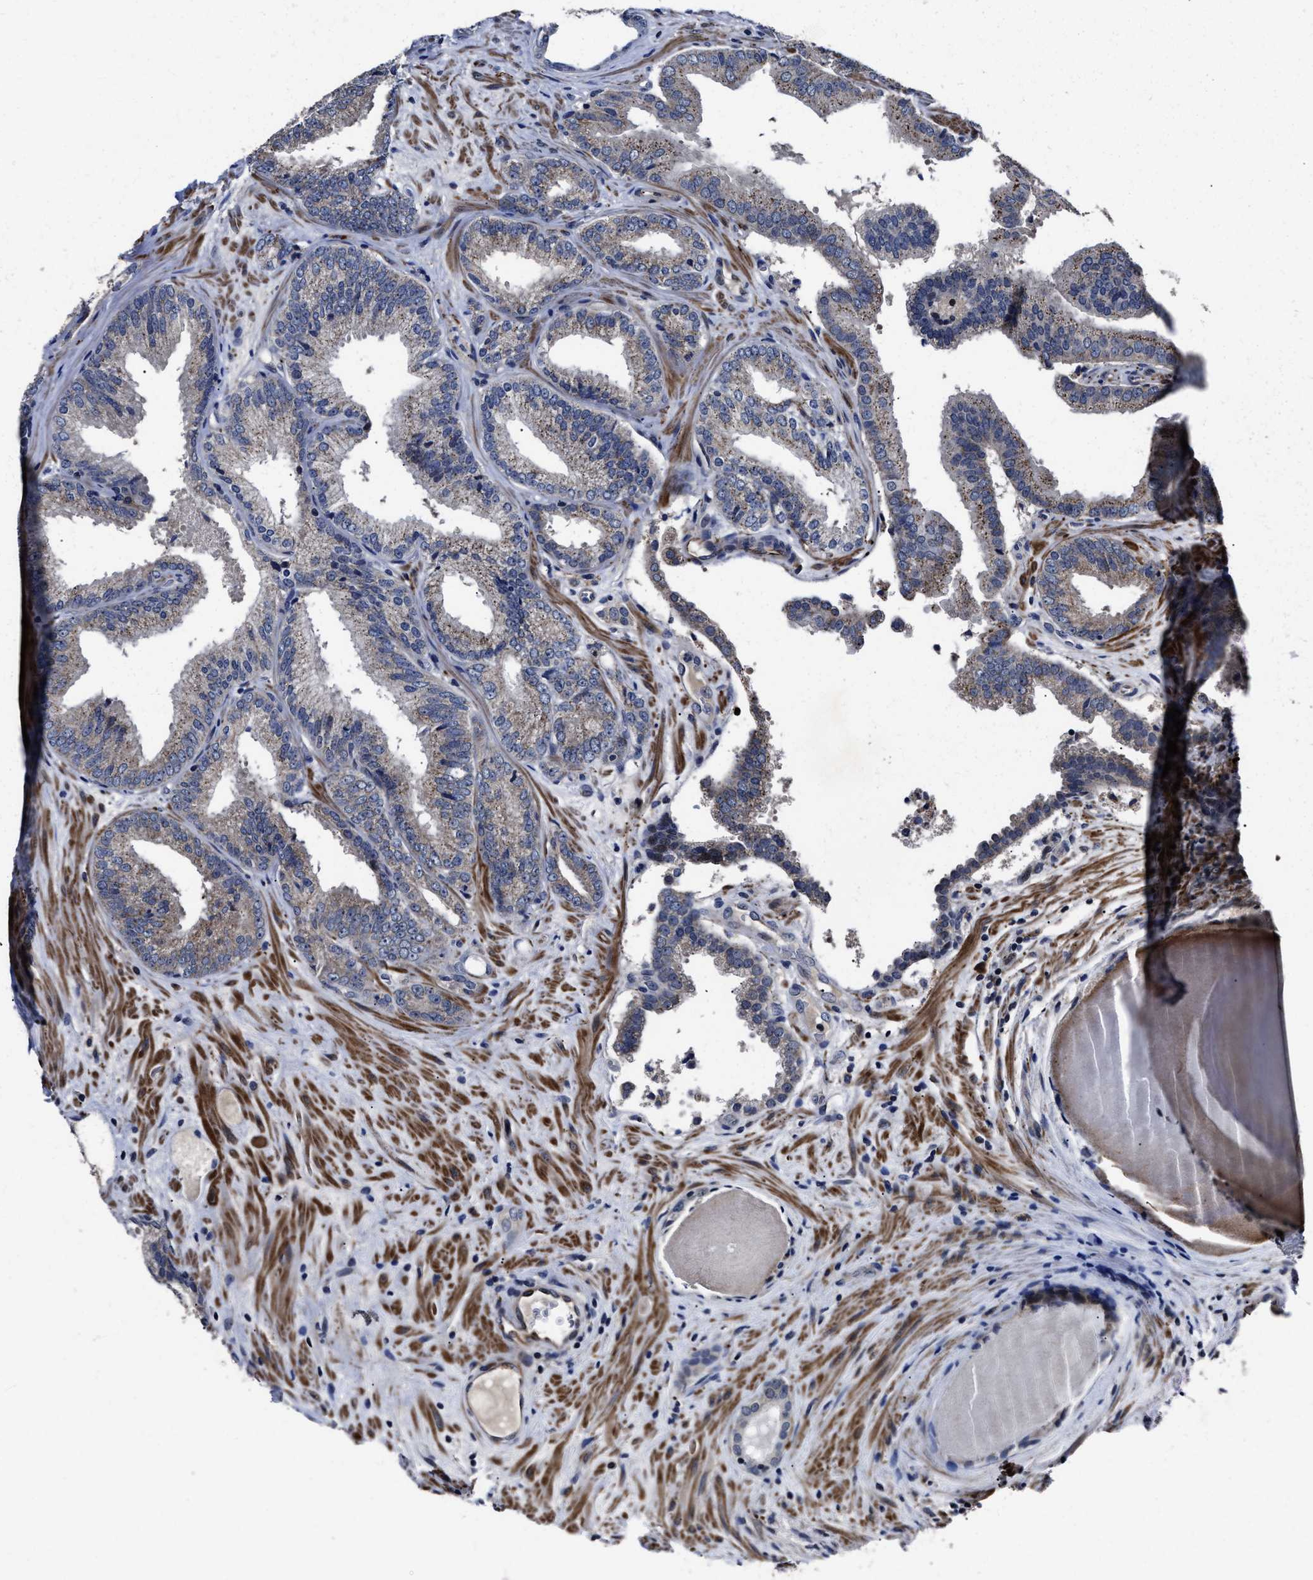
{"staining": {"intensity": "weak", "quantity": "25%-75%", "location": "cytoplasmic/membranous"}, "tissue": "prostate cancer", "cell_type": "Tumor cells", "image_type": "cancer", "snomed": [{"axis": "morphology", "description": "Adenocarcinoma, Low grade"}, {"axis": "topography", "description": "Prostate"}], "caption": "A micrograph of human prostate low-grade adenocarcinoma stained for a protein demonstrates weak cytoplasmic/membranous brown staining in tumor cells.", "gene": "RSBN1L", "patient": {"sex": "male", "age": 65}}